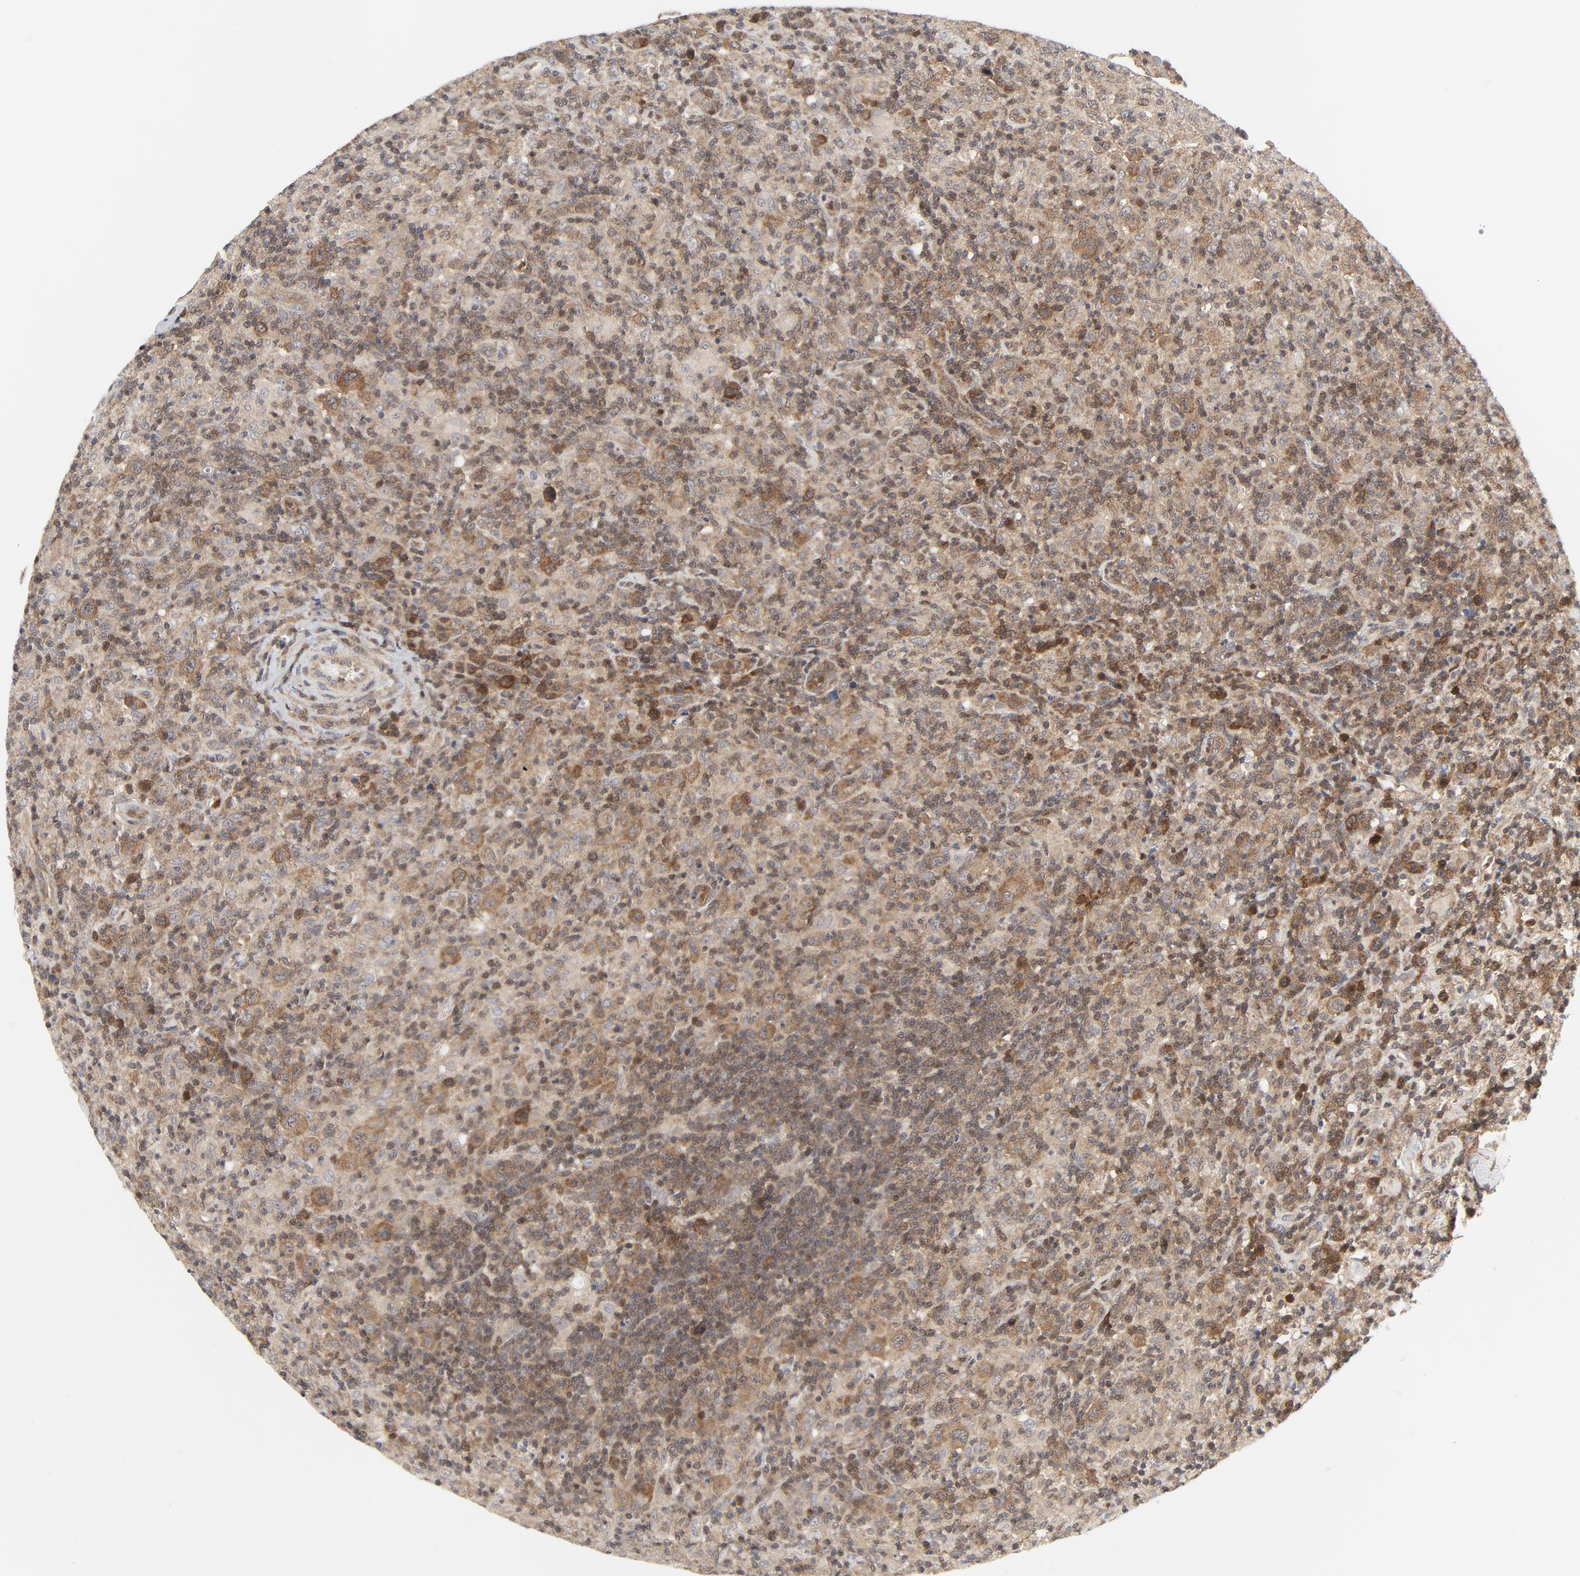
{"staining": {"intensity": "moderate", "quantity": ">75%", "location": "cytoplasmic/membranous"}, "tissue": "lymphoma", "cell_type": "Tumor cells", "image_type": "cancer", "snomed": [{"axis": "morphology", "description": "Hodgkin's disease, NOS"}, {"axis": "topography", "description": "Lymph node"}], "caption": "A micrograph of human Hodgkin's disease stained for a protein exhibits moderate cytoplasmic/membranous brown staining in tumor cells.", "gene": "MAP2K7", "patient": {"sex": "male", "age": 65}}